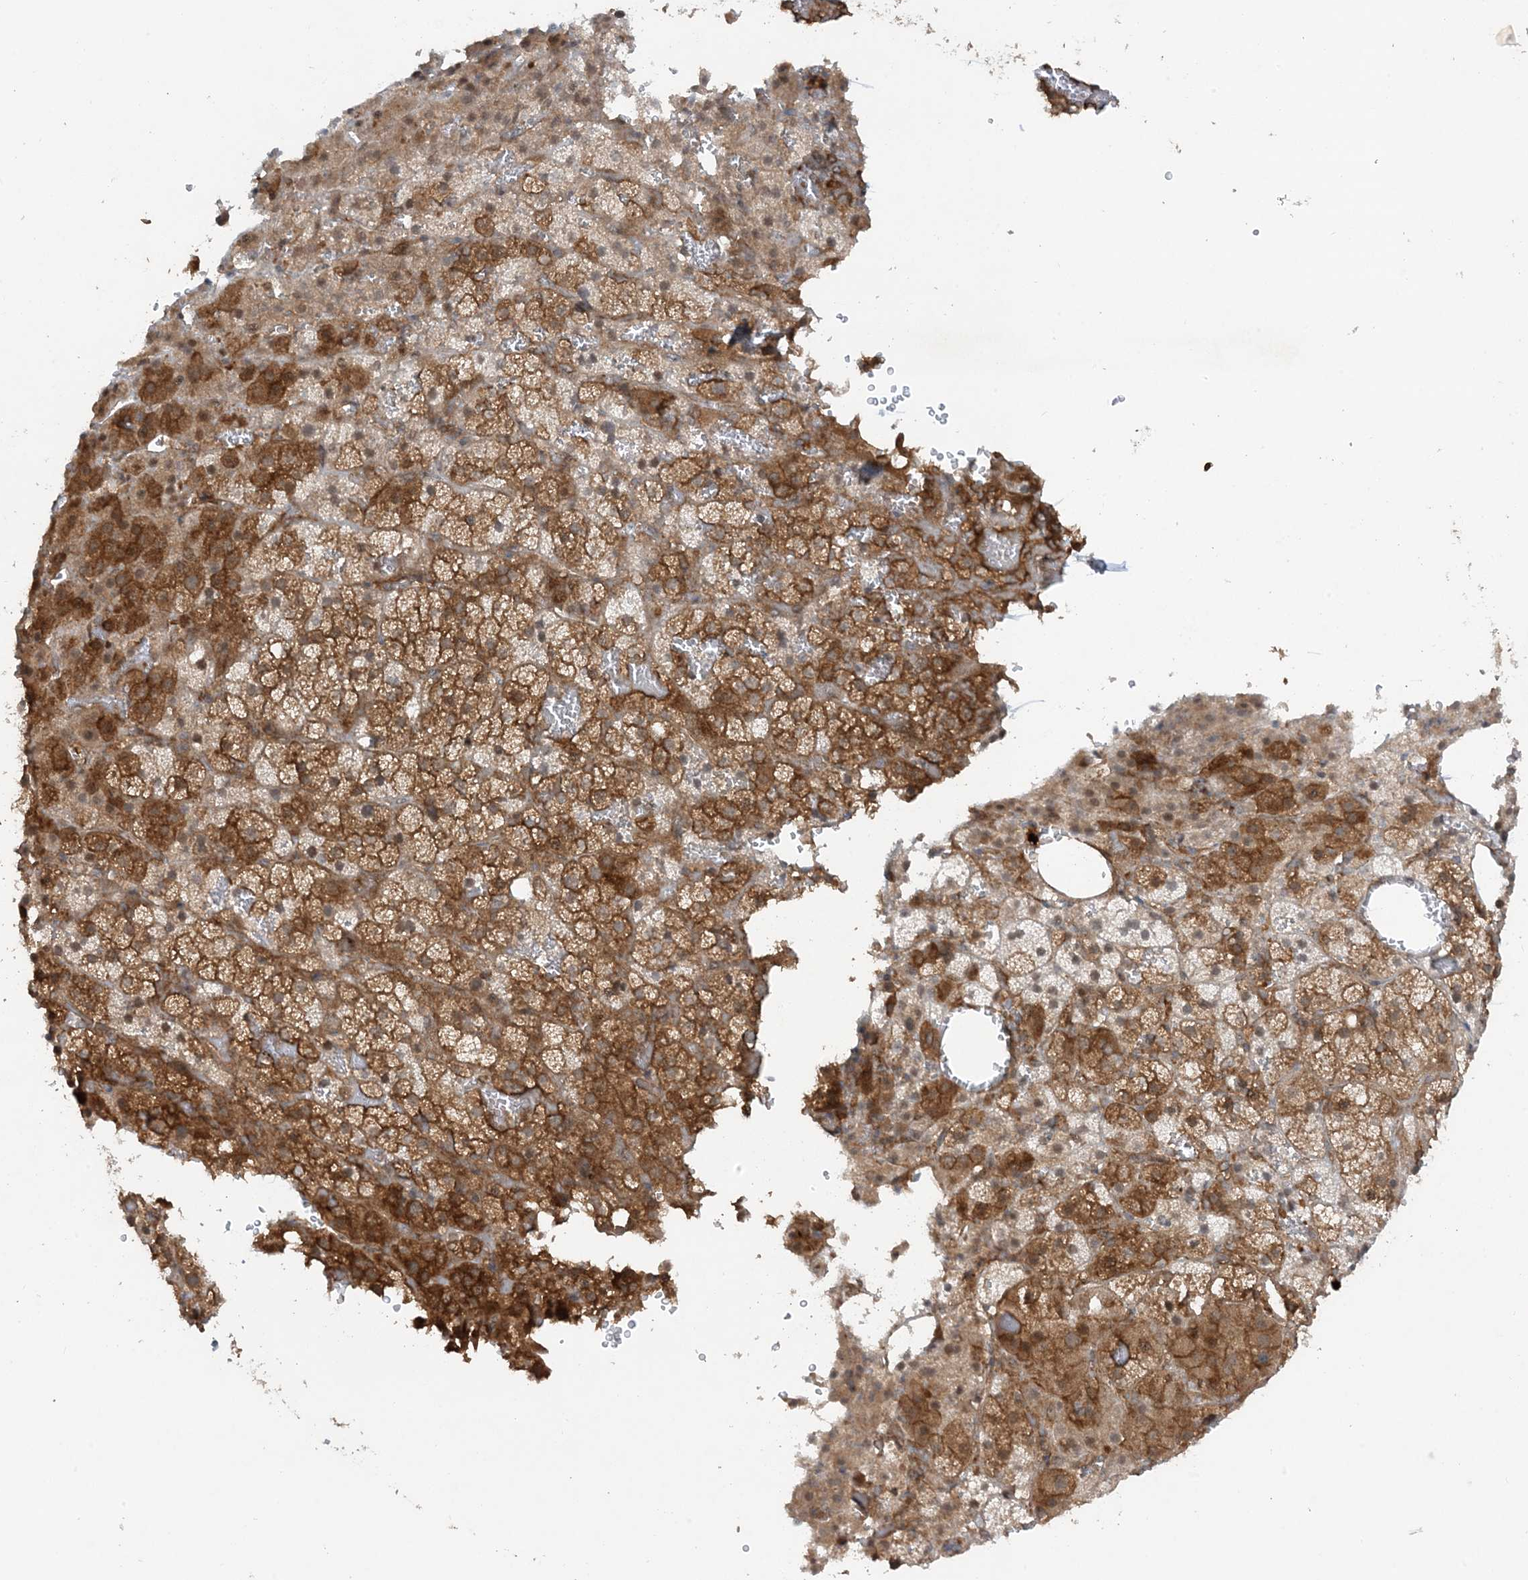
{"staining": {"intensity": "moderate", "quantity": ">75%", "location": "cytoplasmic/membranous"}, "tissue": "adrenal gland", "cell_type": "Glandular cells", "image_type": "normal", "snomed": [{"axis": "morphology", "description": "Normal tissue, NOS"}, {"axis": "topography", "description": "Adrenal gland"}], "caption": "High-magnification brightfield microscopy of unremarkable adrenal gland stained with DAB (brown) and counterstained with hematoxylin (blue). glandular cells exhibit moderate cytoplasmic/membranous positivity is appreciated in approximately>75% of cells. The staining is performed using DAB (3,3'-diaminobenzidine) brown chromogen to label protein expression. The nuclei are counter-stained blue using hematoxylin.", "gene": "STAM2", "patient": {"sex": "female", "age": 59}}